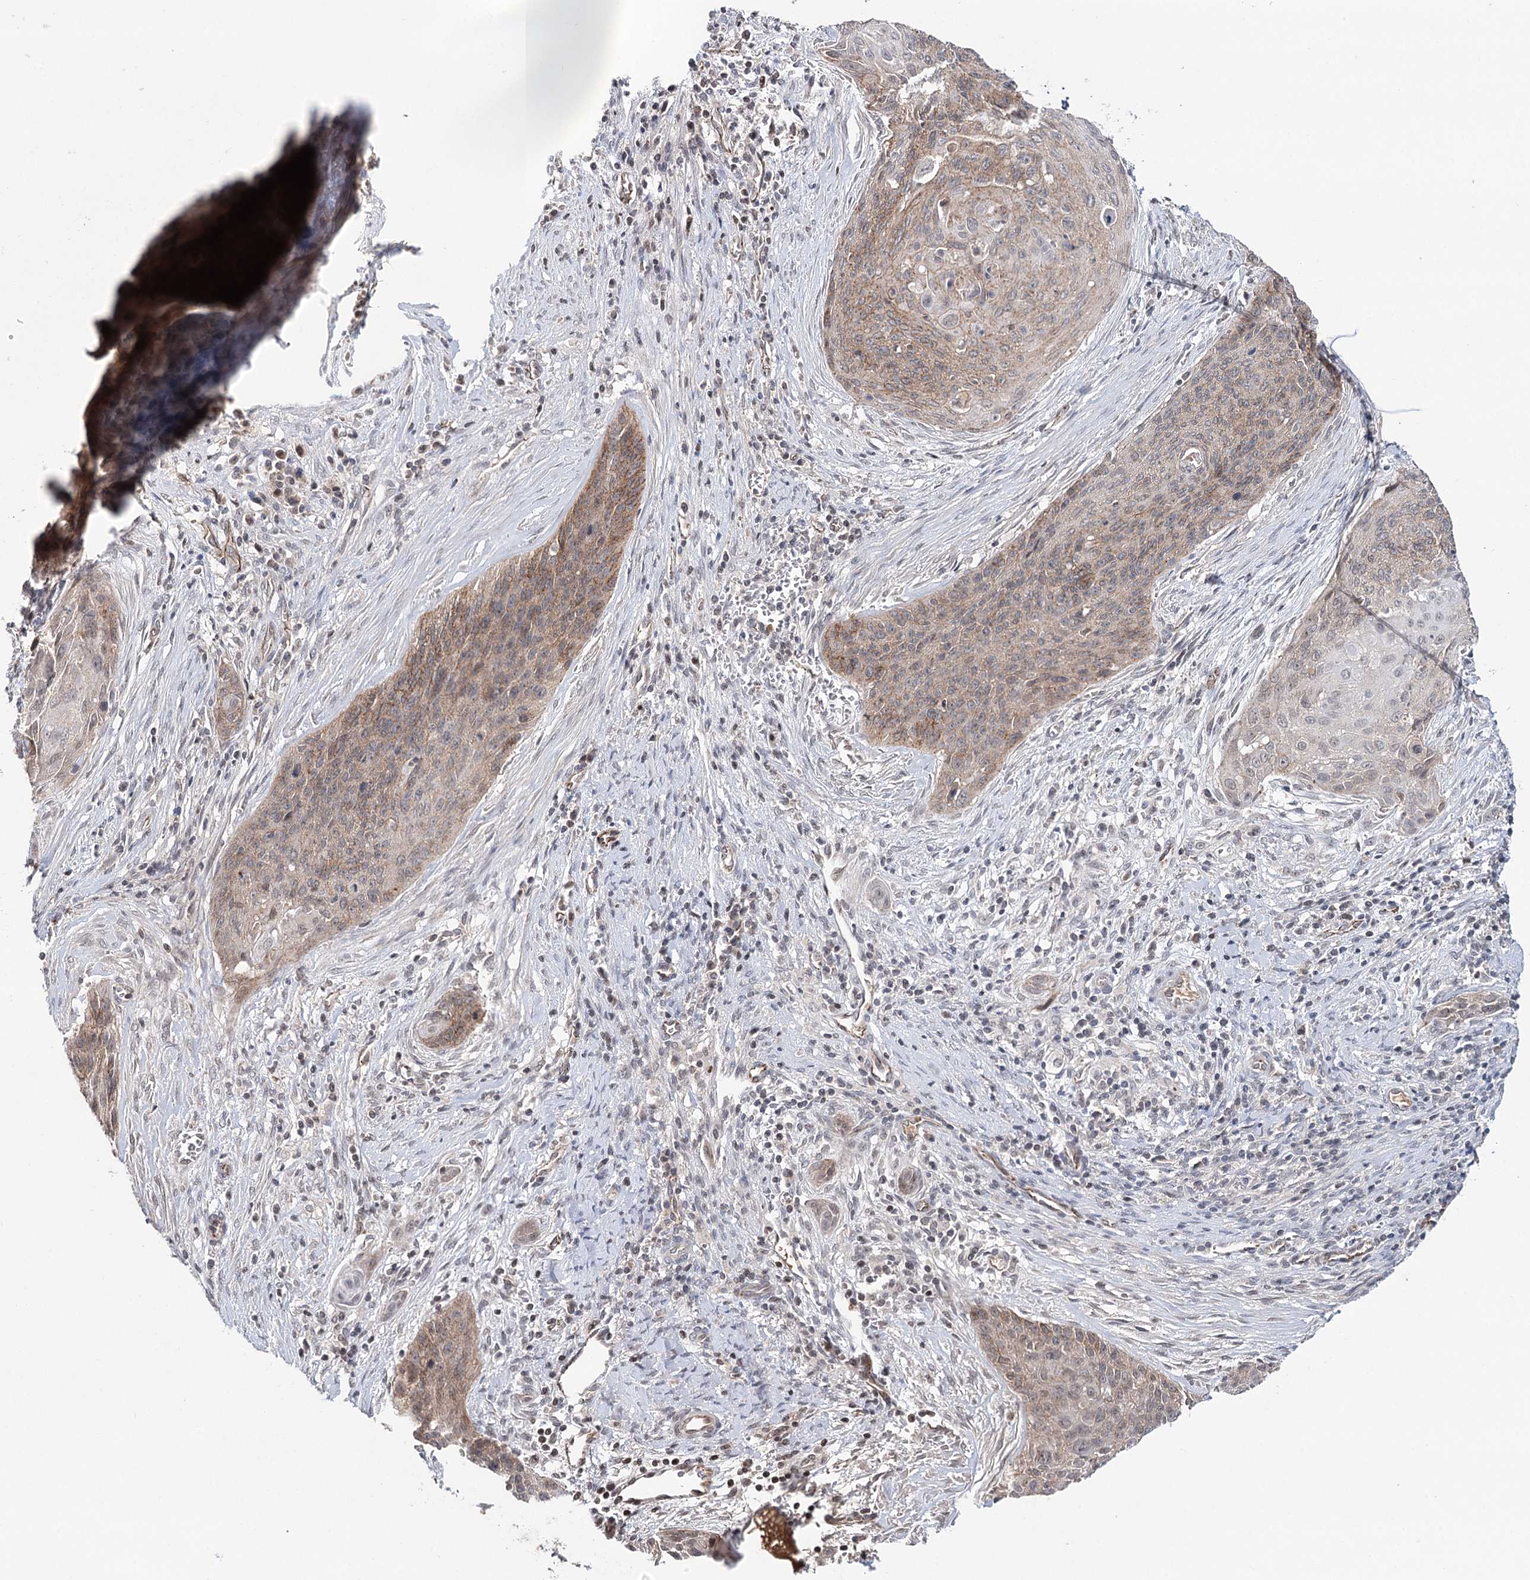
{"staining": {"intensity": "weak", "quantity": "25%-75%", "location": "cytoplasmic/membranous"}, "tissue": "cervical cancer", "cell_type": "Tumor cells", "image_type": "cancer", "snomed": [{"axis": "morphology", "description": "Squamous cell carcinoma, NOS"}, {"axis": "topography", "description": "Cervix"}], "caption": "Squamous cell carcinoma (cervical) stained with immunohistochemistry exhibits weak cytoplasmic/membranous positivity in approximately 25%-75% of tumor cells.", "gene": "PKP4", "patient": {"sex": "female", "age": 55}}